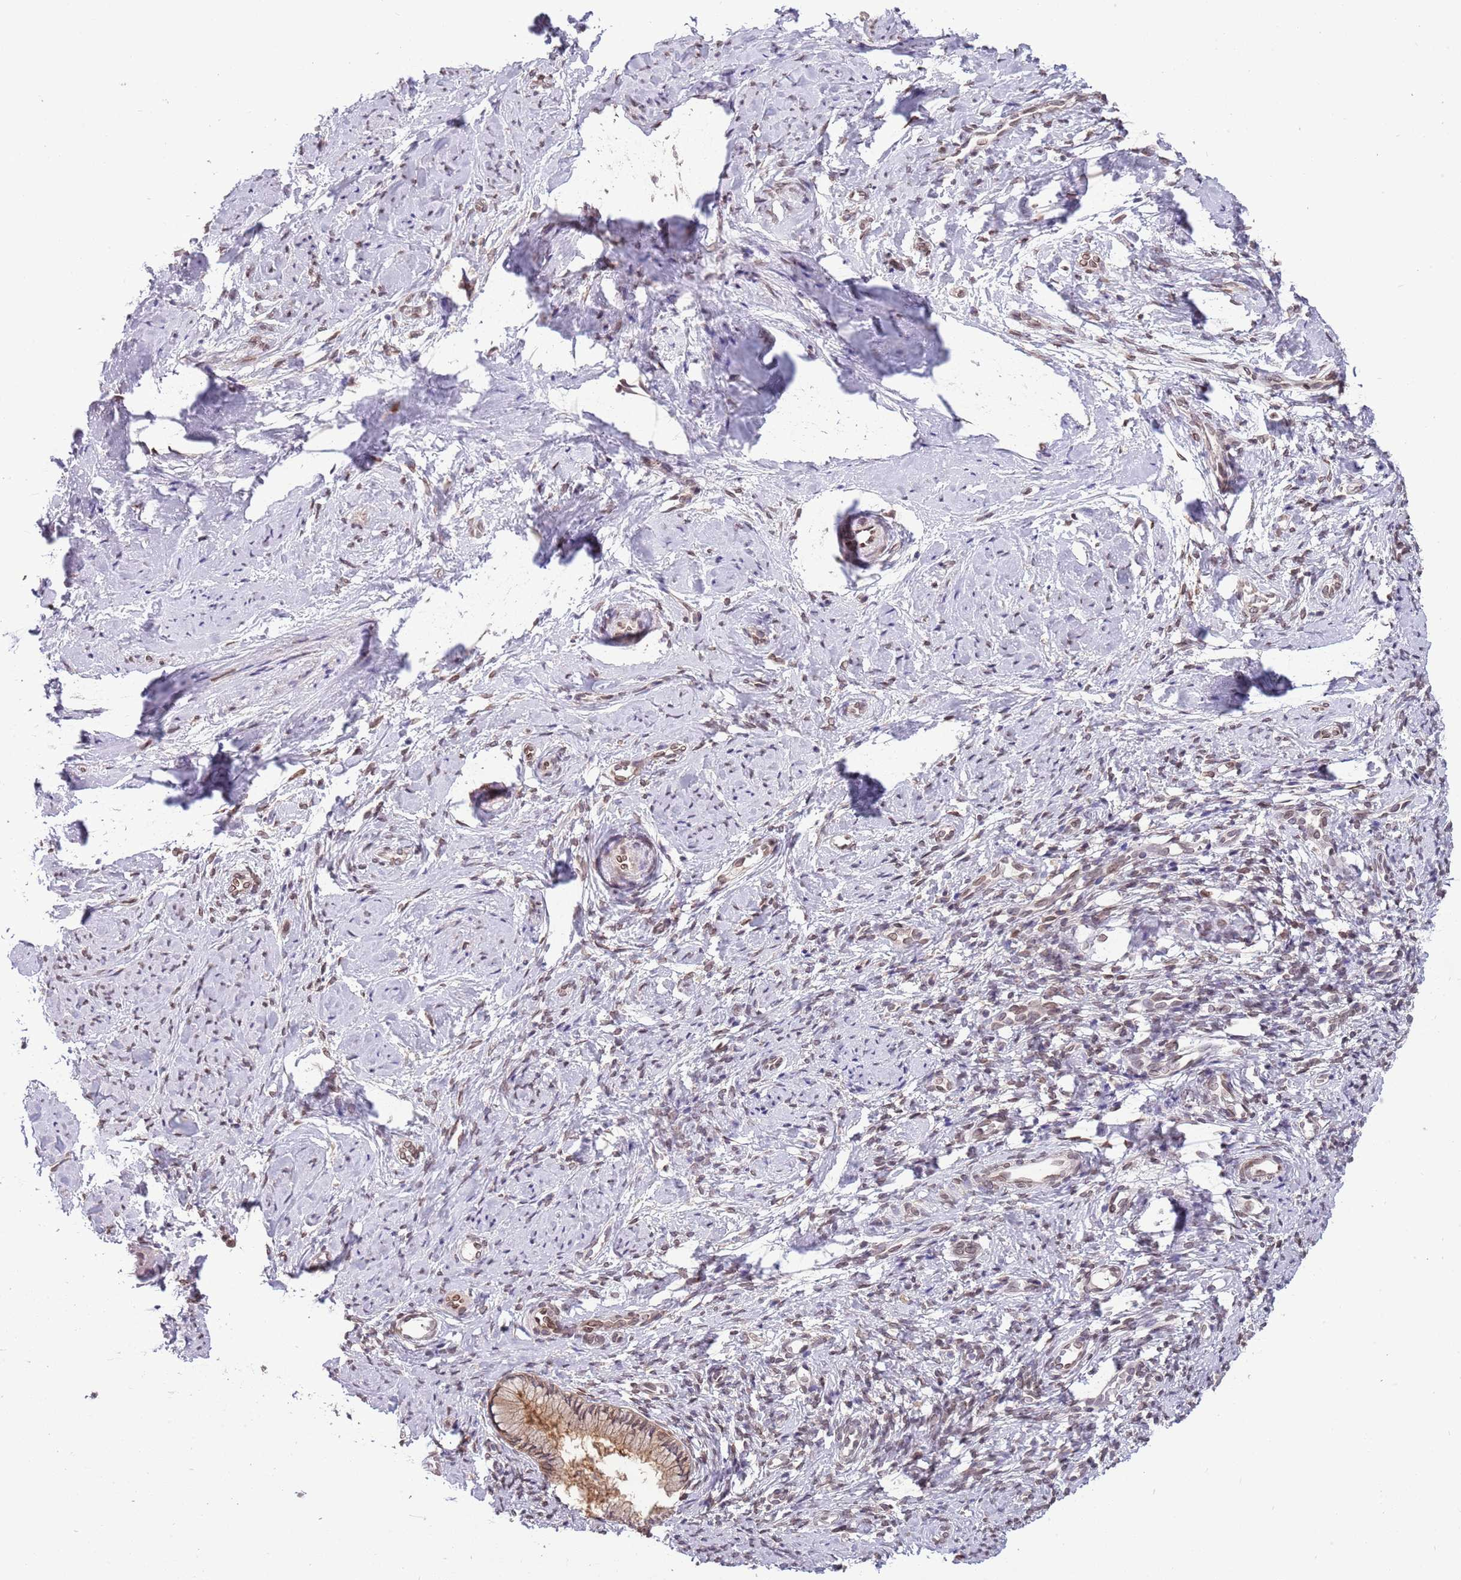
{"staining": {"intensity": "weak", "quantity": ">75%", "location": "cytoplasmic/membranous"}, "tissue": "cervix", "cell_type": "Glandular cells", "image_type": "normal", "snomed": [{"axis": "morphology", "description": "Normal tissue, NOS"}, {"axis": "topography", "description": "Cervix"}], "caption": "Immunohistochemical staining of normal cervix reveals low levels of weak cytoplasmic/membranous staining in approximately >75% of glandular cells.", "gene": "ZNF665", "patient": {"sex": "female", "age": 57}}